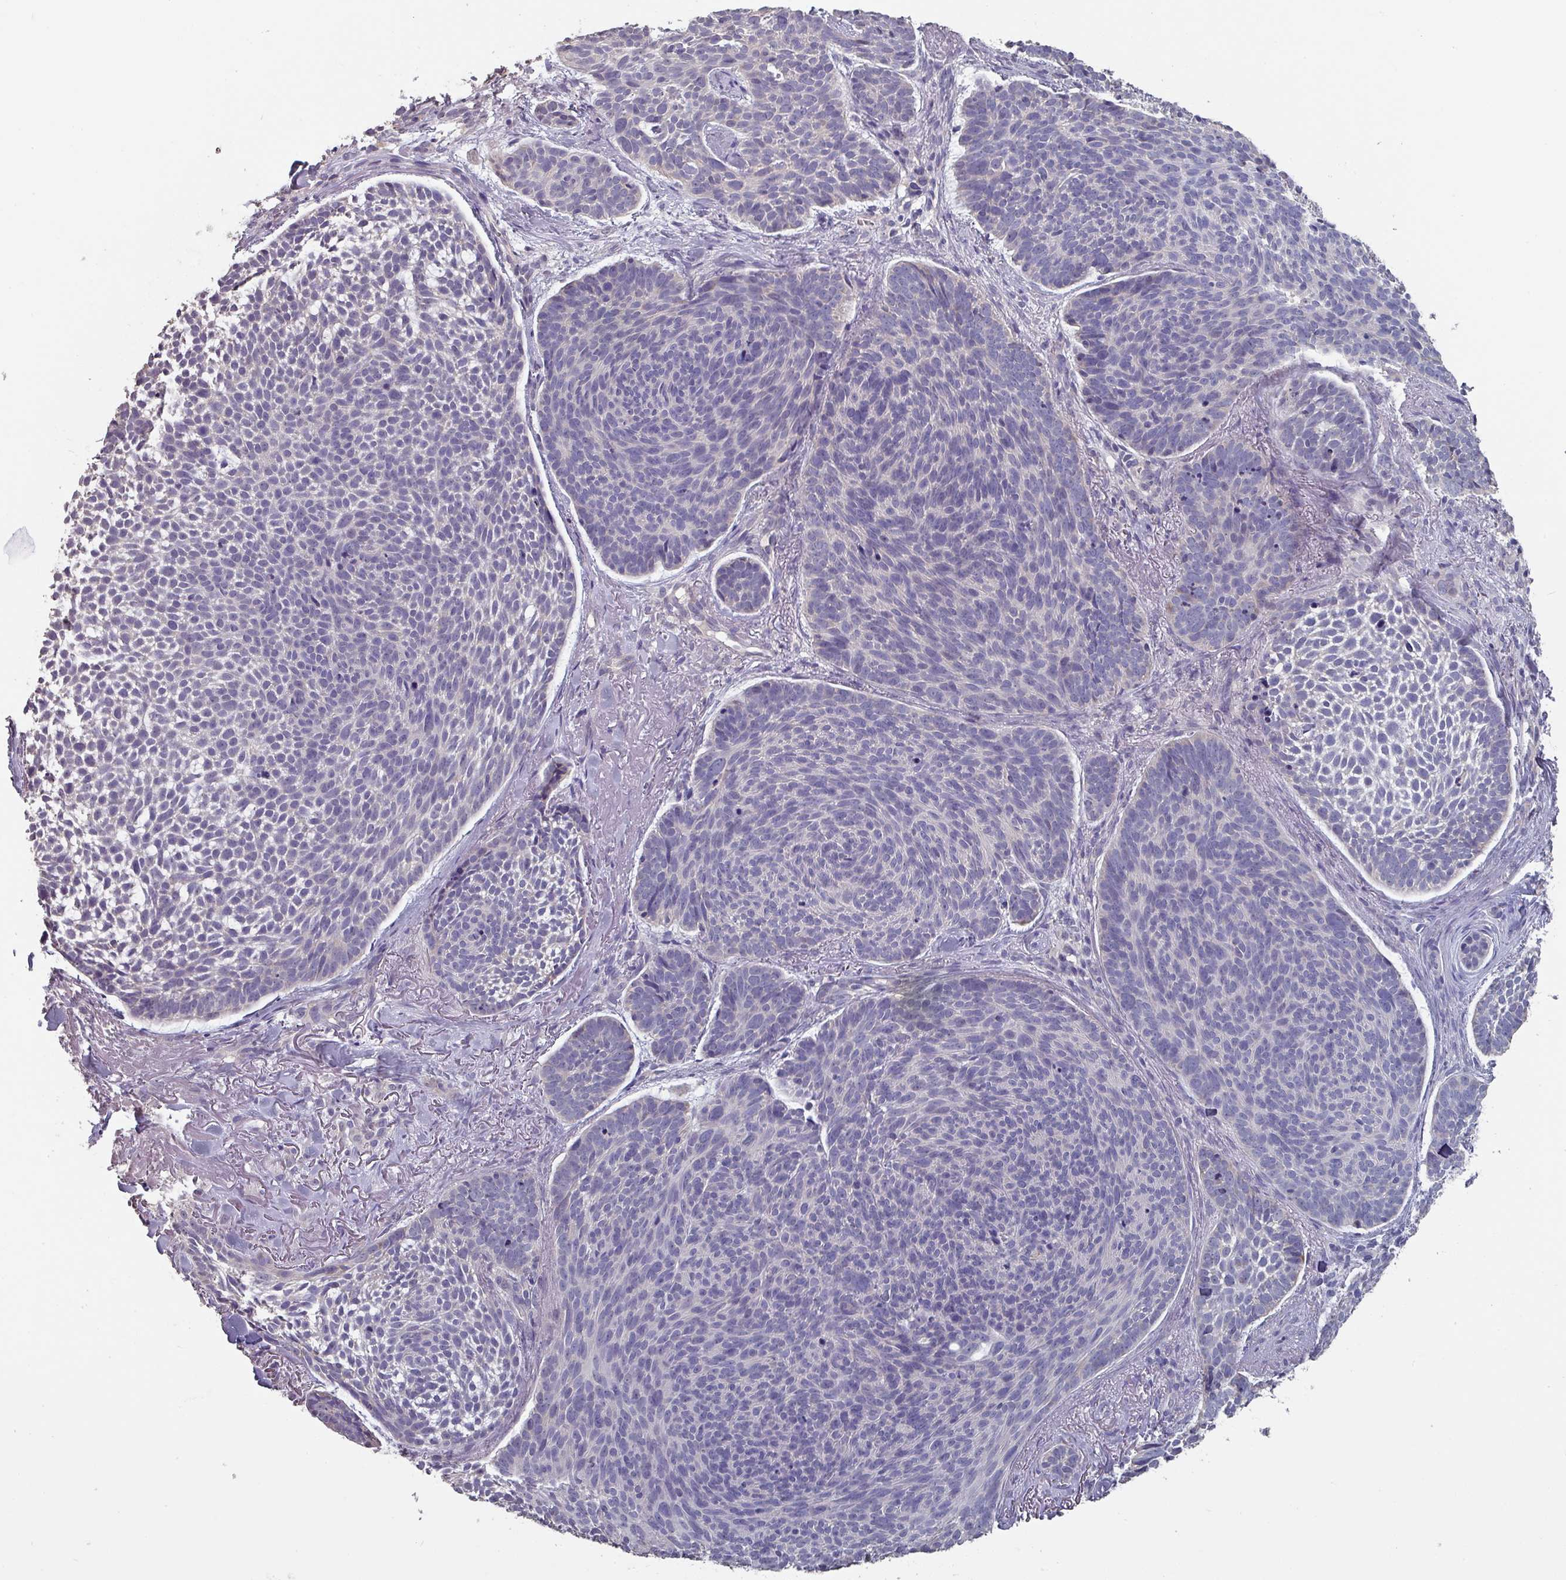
{"staining": {"intensity": "negative", "quantity": "none", "location": "none"}, "tissue": "skin cancer", "cell_type": "Tumor cells", "image_type": "cancer", "snomed": [{"axis": "morphology", "description": "Basal cell carcinoma"}, {"axis": "topography", "description": "Skin"}], "caption": "IHC histopathology image of human skin cancer stained for a protein (brown), which shows no staining in tumor cells.", "gene": "PRAMEF8", "patient": {"sex": "male", "age": 70}}